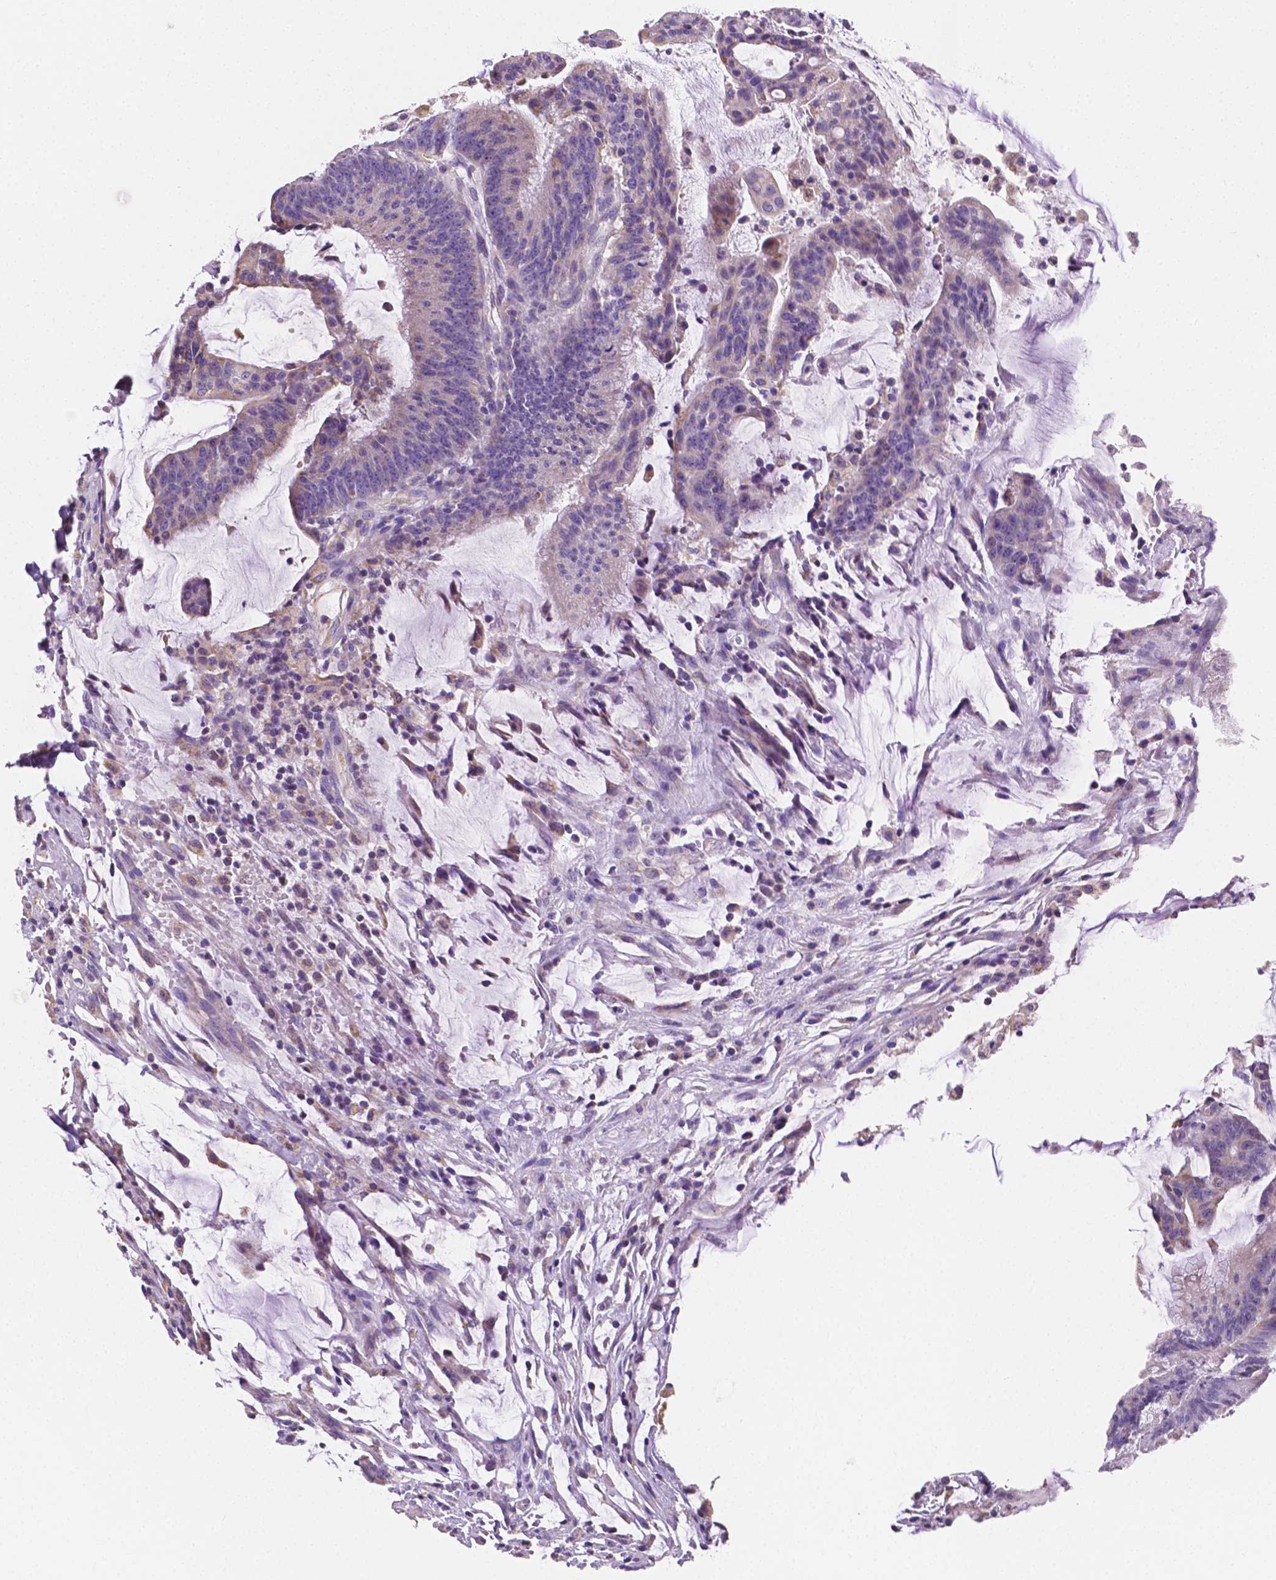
{"staining": {"intensity": "weak", "quantity": "<25%", "location": "cytoplasmic/membranous"}, "tissue": "colorectal cancer", "cell_type": "Tumor cells", "image_type": "cancer", "snomed": [{"axis": "morphology", "description": "Adenocarcinoma, NOS"}, {"axis": "topography", "description": "Colon"}], "caption": "Immunohistochemistry (IHC) histopathology image of human adenocarcinoma (colorectal) stained for a protein (brown), which displays no expression in tumor cells. (DAB (3,3'-diaminobenzidine) immunohistochemistry, high magnification).", "gene": "TMEM130", "patient": {"sex": "female", "age": 78}}